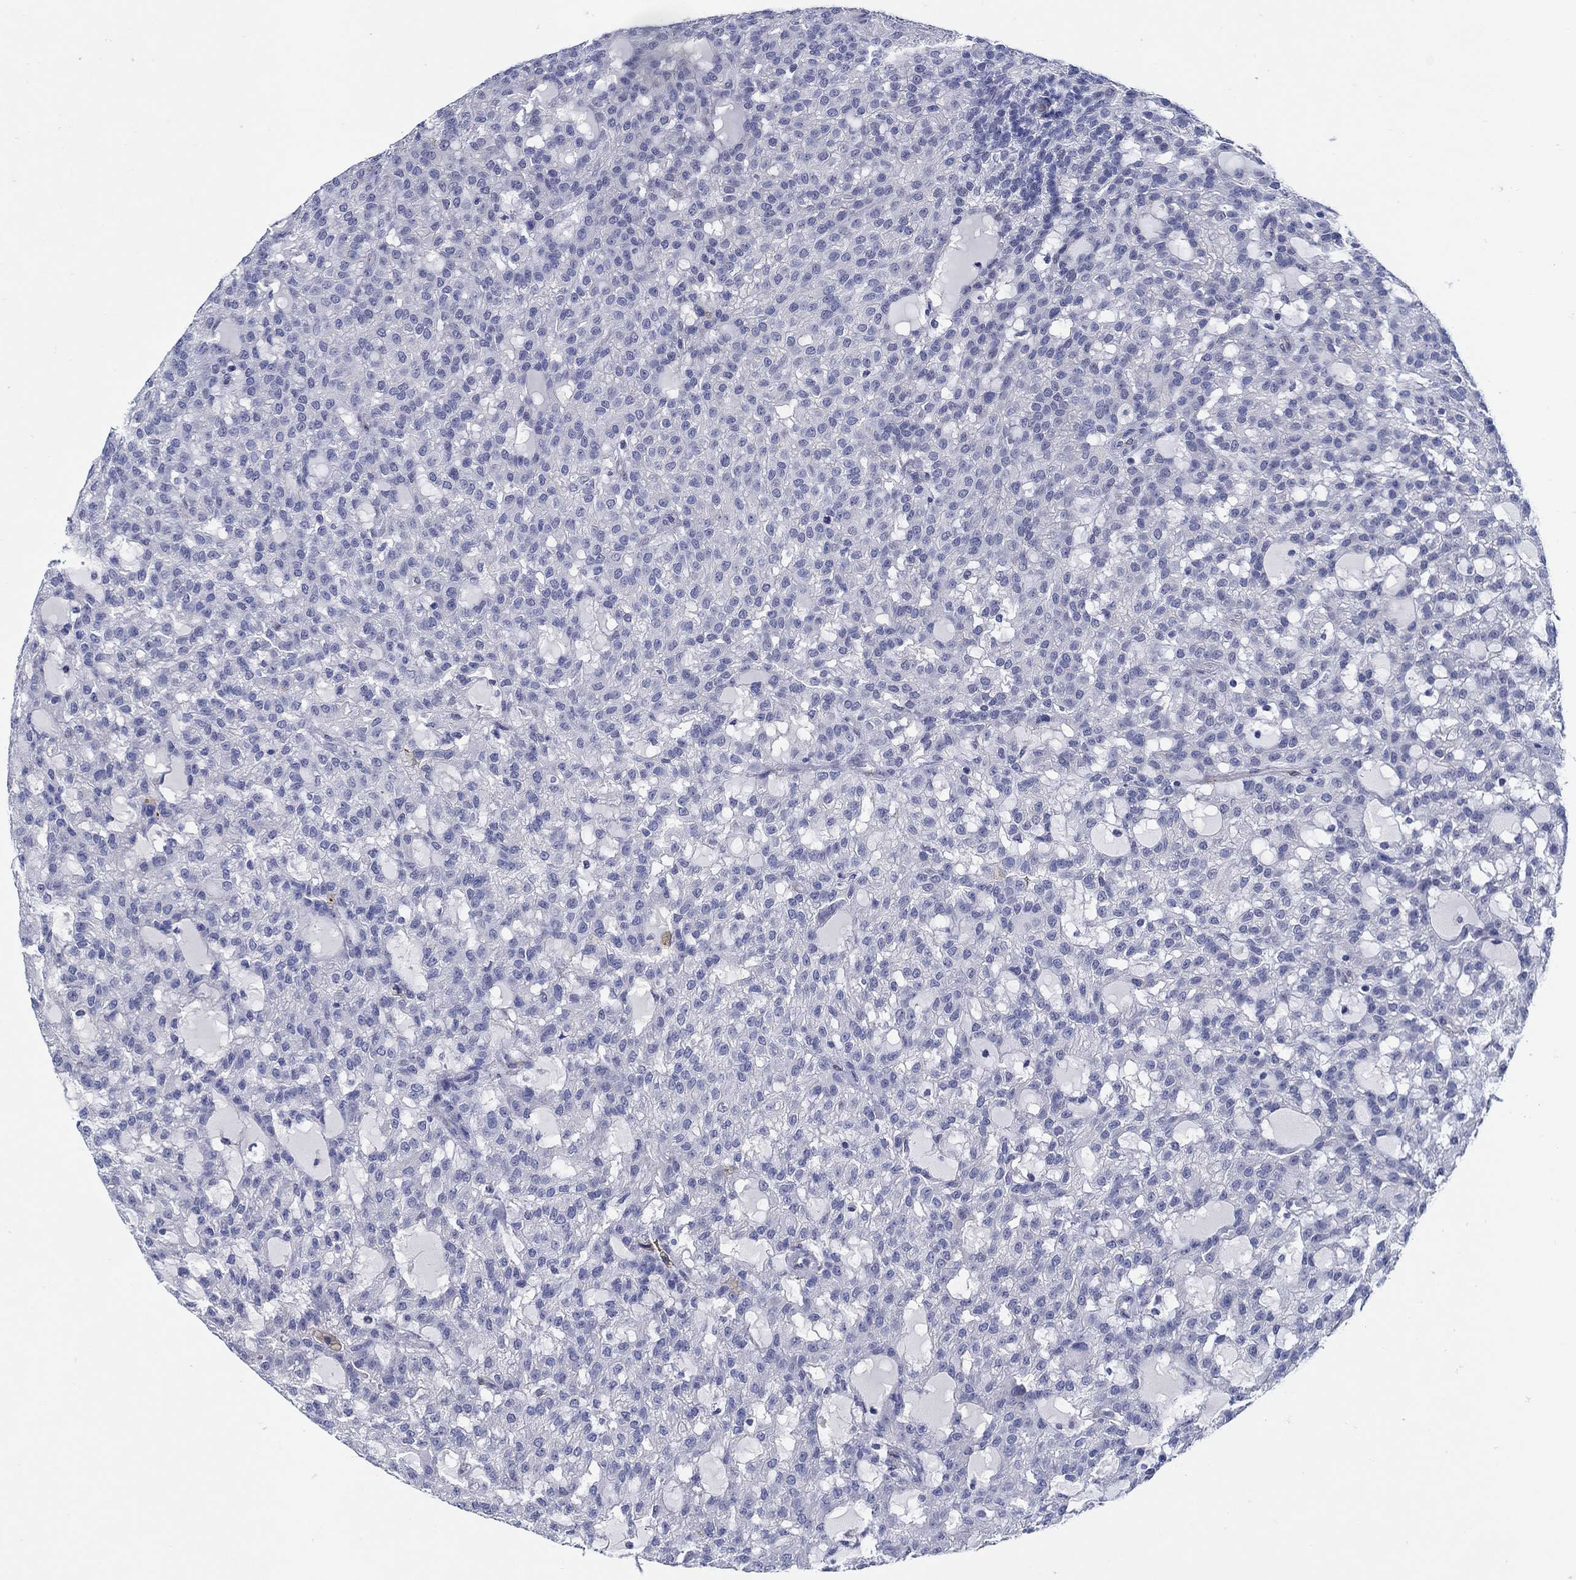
{"staining": {"intensity": "negative", "quantity": "none", "location": "none"}, "tissue": "renal cancer", "cell_type": "Tumor cells", "image_type": "cancer", "snomed": [{"axis": "morphology", "description": "Adenocarcinoma, NOS"}, {"axis": "topography", "description": "Kidney"}], "caption": "Immunohistochemistry (IHC) of human renal cancer (adenocarcinoma) demonstrates no expression in tumor cells.", "gene": "MC2R", "patient": {"sex": "male", "age": 63}}